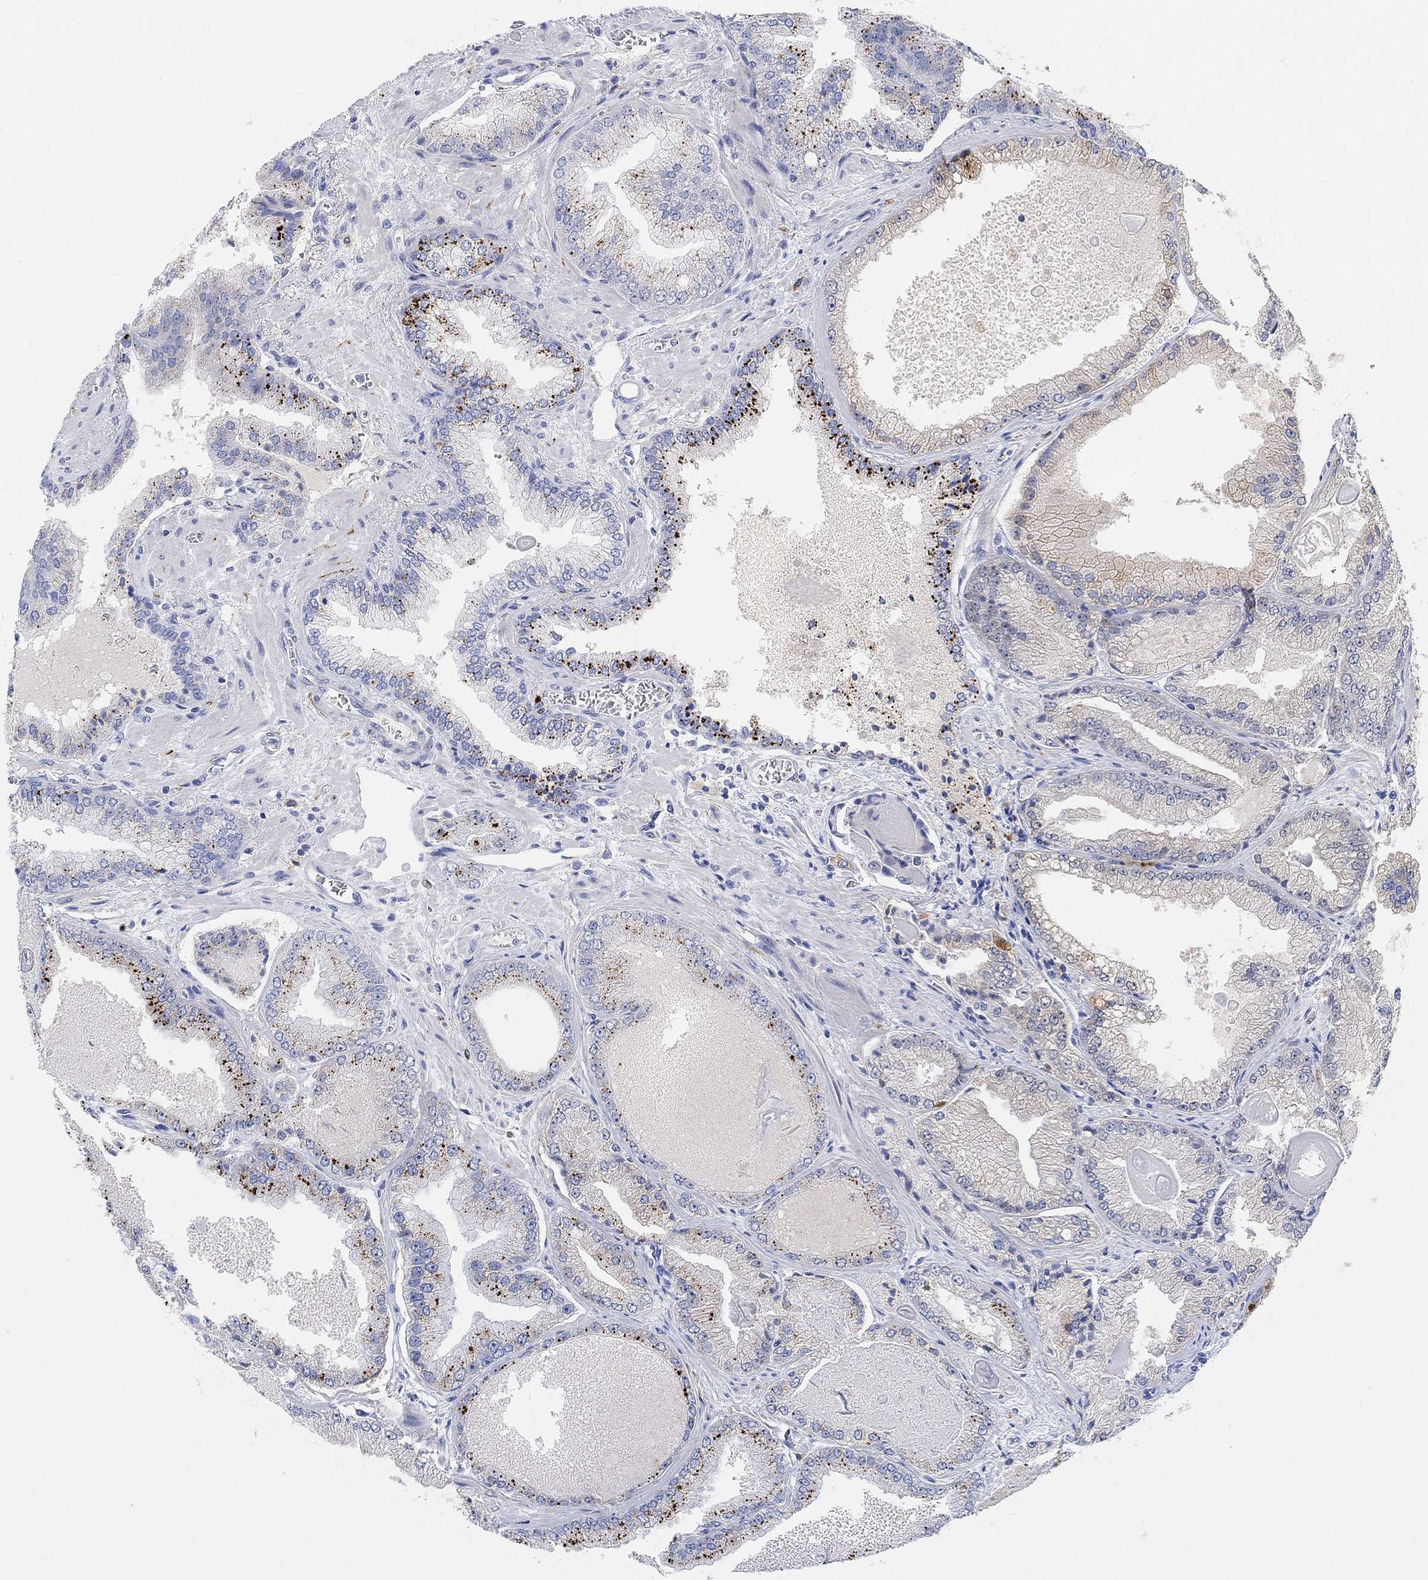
{"staining": {"intensity": "strong", "quantity": "<25%", "location": "cytoplasmic/membranous"}, "tissue": "prostate cancer", "cell_type": "Tumor cells", "image_type": "cancer", "snomed": [{"axis": "morphology", "description": "Adenocarcinoma, Low grade"}, {"axis": "topography", "description": "Prostate"}], "caption": "Strong cytoplasmic/membranous positivity is present in approximately <25% of tumor cells in prostate cancer (low-grade adenocarcinoma).", "gene": "VAT1L", "patient": {"sex": "male", "age": 72}}